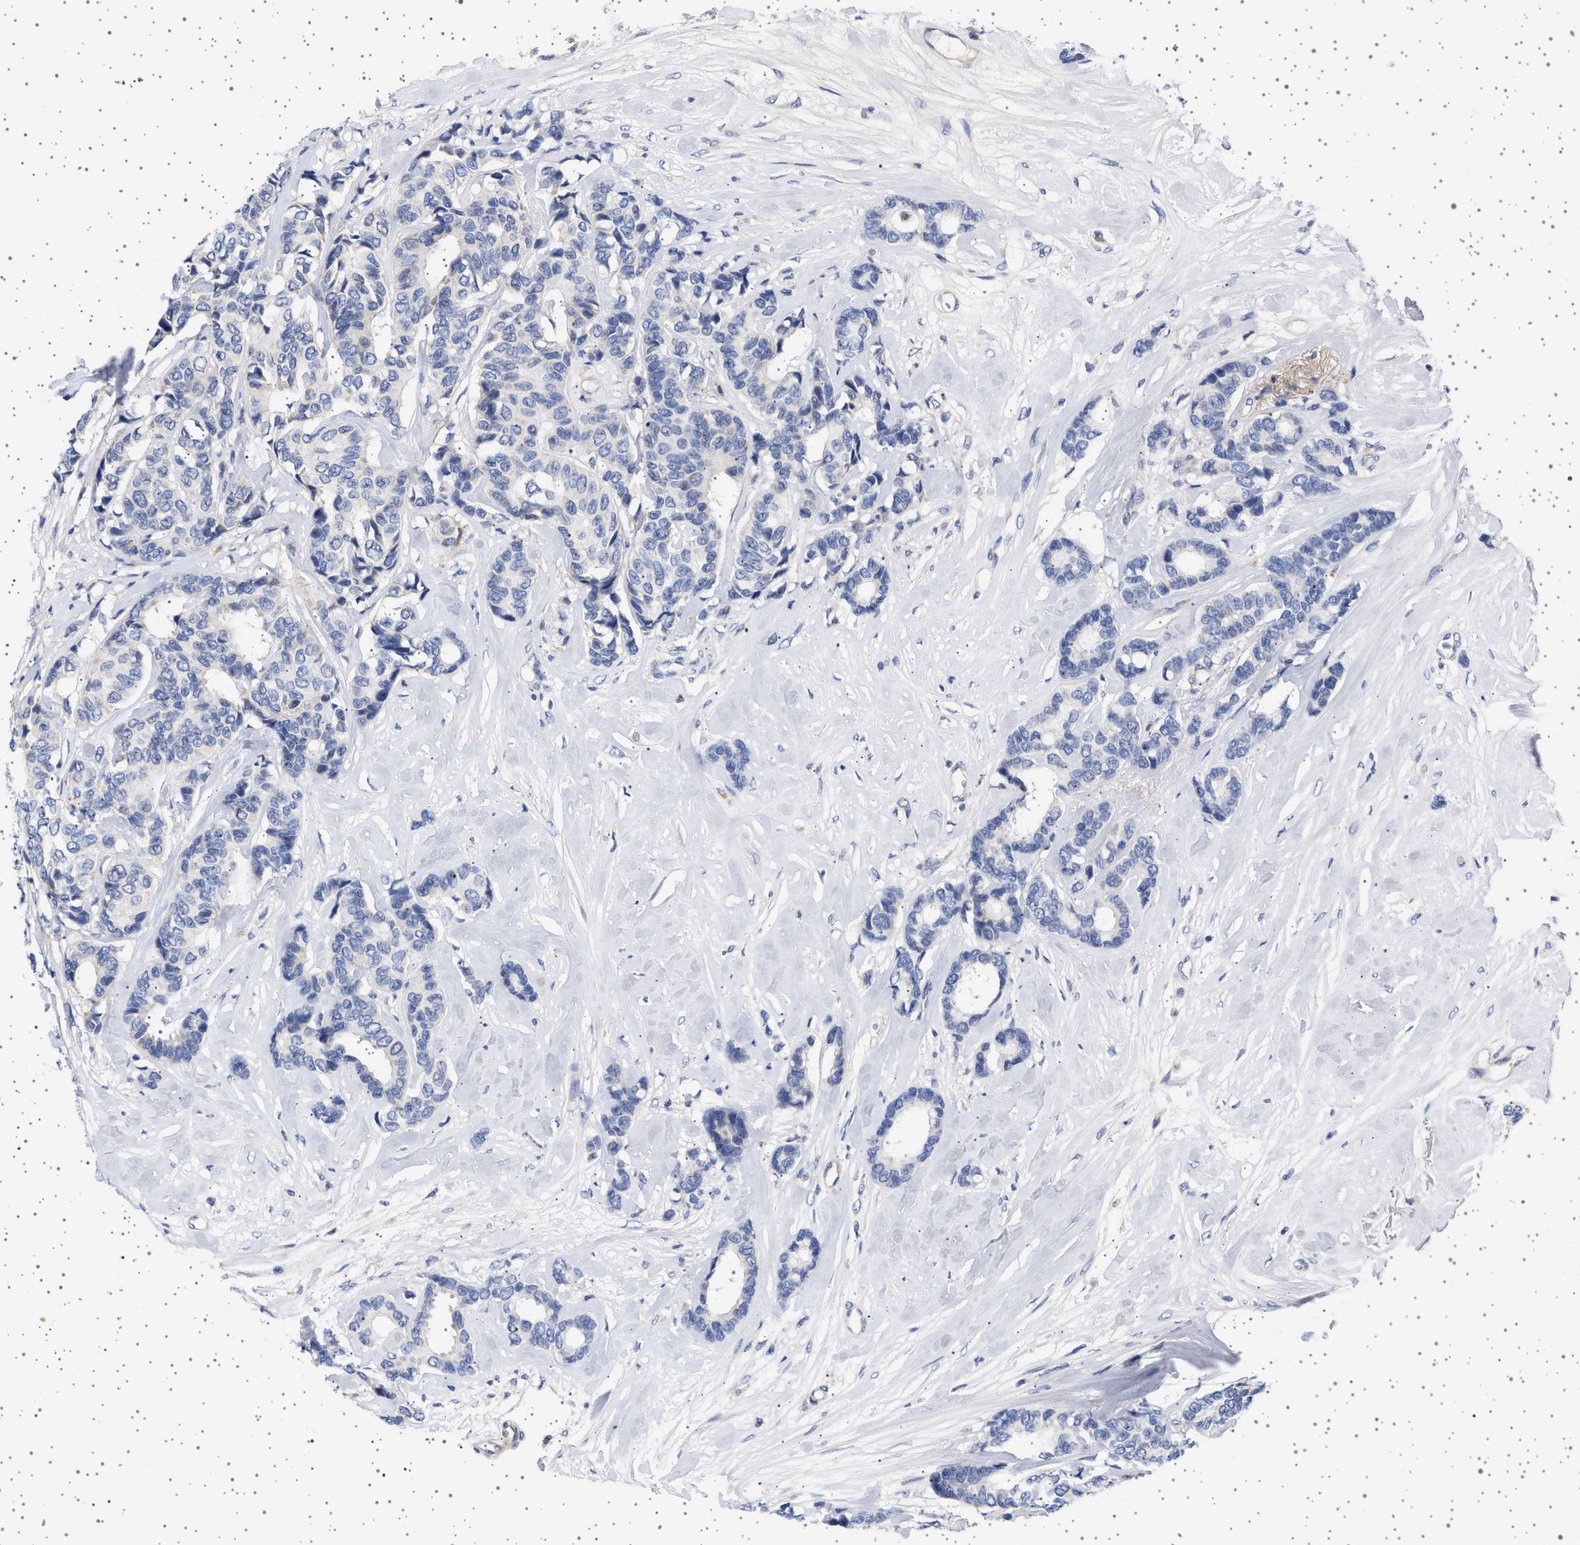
{"staining": {"intensity": "negative", "quantity": "none", "location": "none"}, "tissue": "breast cancer", "cell_type": "Tumor cells", "image_type": "cancer", "snomed": [{"axis": "morphology", "description": "Duct carcinoma"}, {"axis": "topography", "description": "Breast"}], "caption": "Protein analysis of breast cancer displays no significant positivity in tumor cells.", "gene": "TRMT10B", "patient": {"sex": "female", "age": 87}}